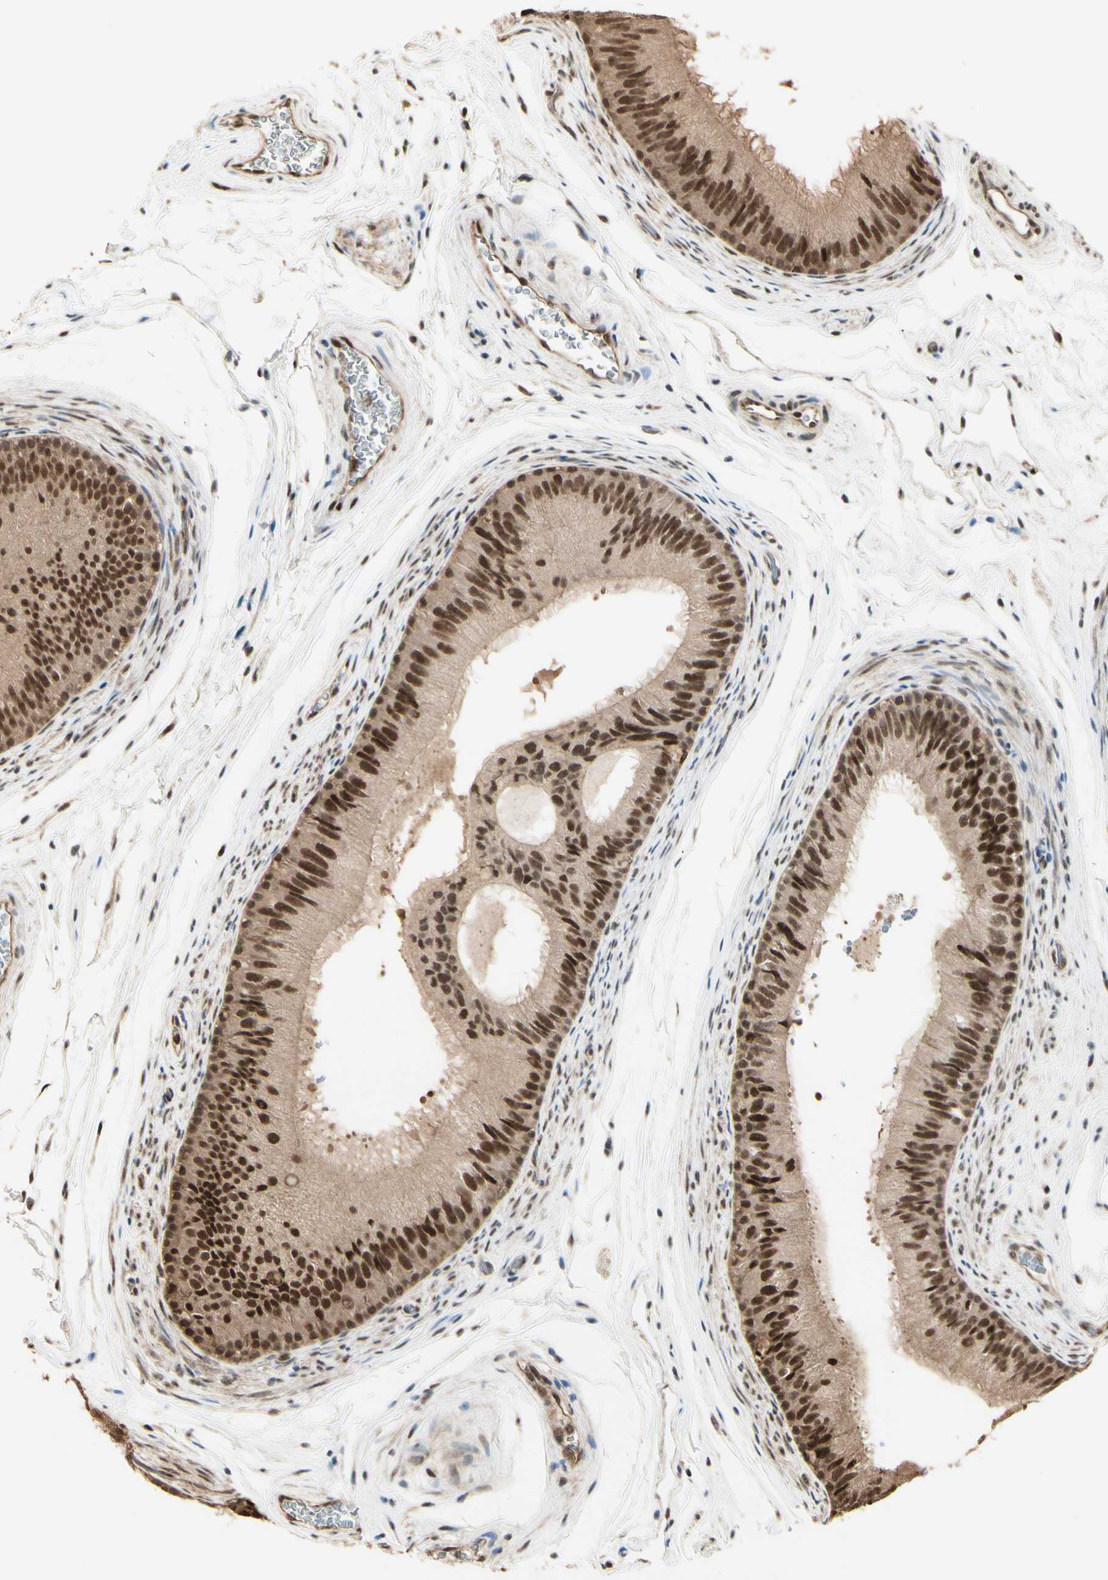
{"staining": {"intensity": "strong", "quantity": ">75%", "location": "cytoplasmic/membranous,nuclear"}, "tissue": "epididymis", "cell_type": "Glandular cells", "image_type": "normal", "snomed": [{"axis": "morphology", "description": "Normal tissue, NOS"}, {"axis": "topography", "description": "Epididymis"}], "caption": "Protein expression analysis of unremarkable epididymis shows strong cytoplasmic/membranous,nuclear staining in about >75% of glandular cells. Nuclei are stained in blue.", "gene": "HSF1", "patient": {"sex": "male", "age": 36}}